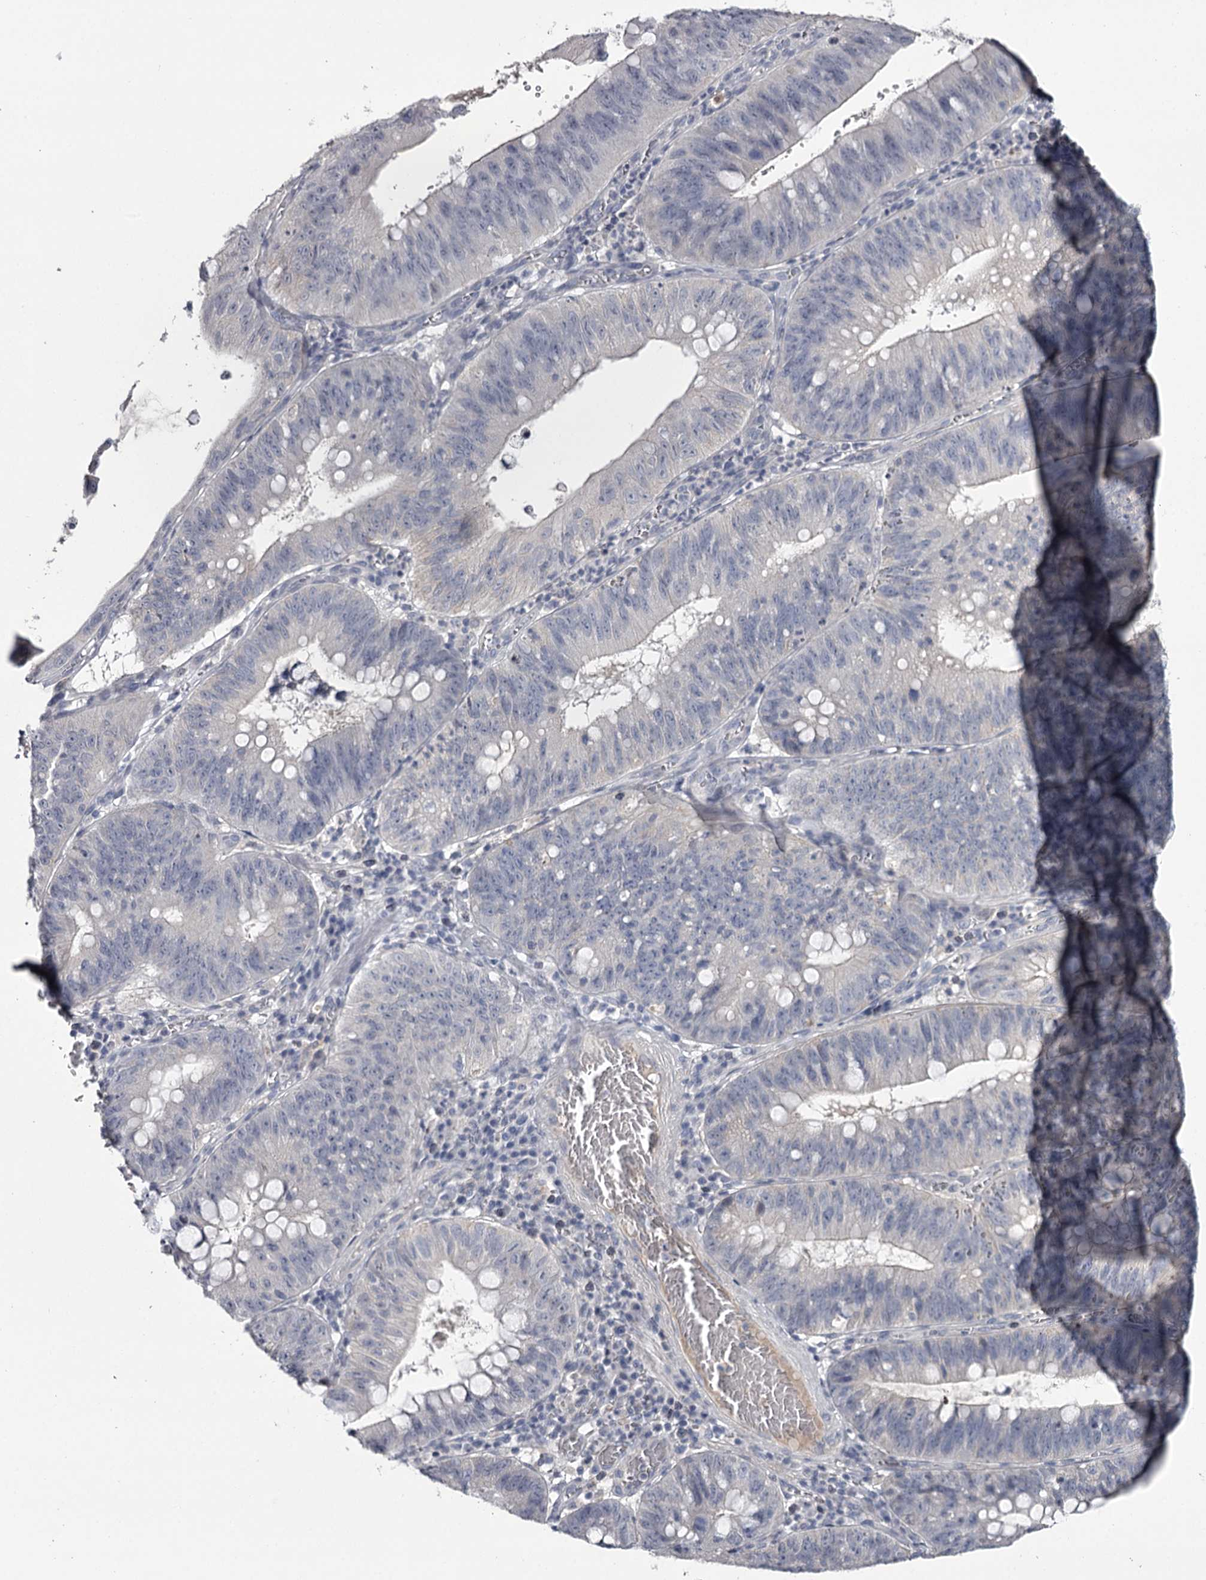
{"staining": {"intensity": "negative", "quantity": "none", "location": "none"}, "tissue": "stomach cancer", "cell_type": "Tumor cells", "image_type": "cancer", "snomed": [{"axis": "morphology", "description": "Adenocarcinoma, NOS"}, {"axis": "topography", "description": "Stomach"}], "caption": "Stomach adenocarcinoma stained for a protein using IHC demonstrates no expression tumor cells.", "gene": "FDXACB1", "patient": {"sex": "male", "age": 59}}